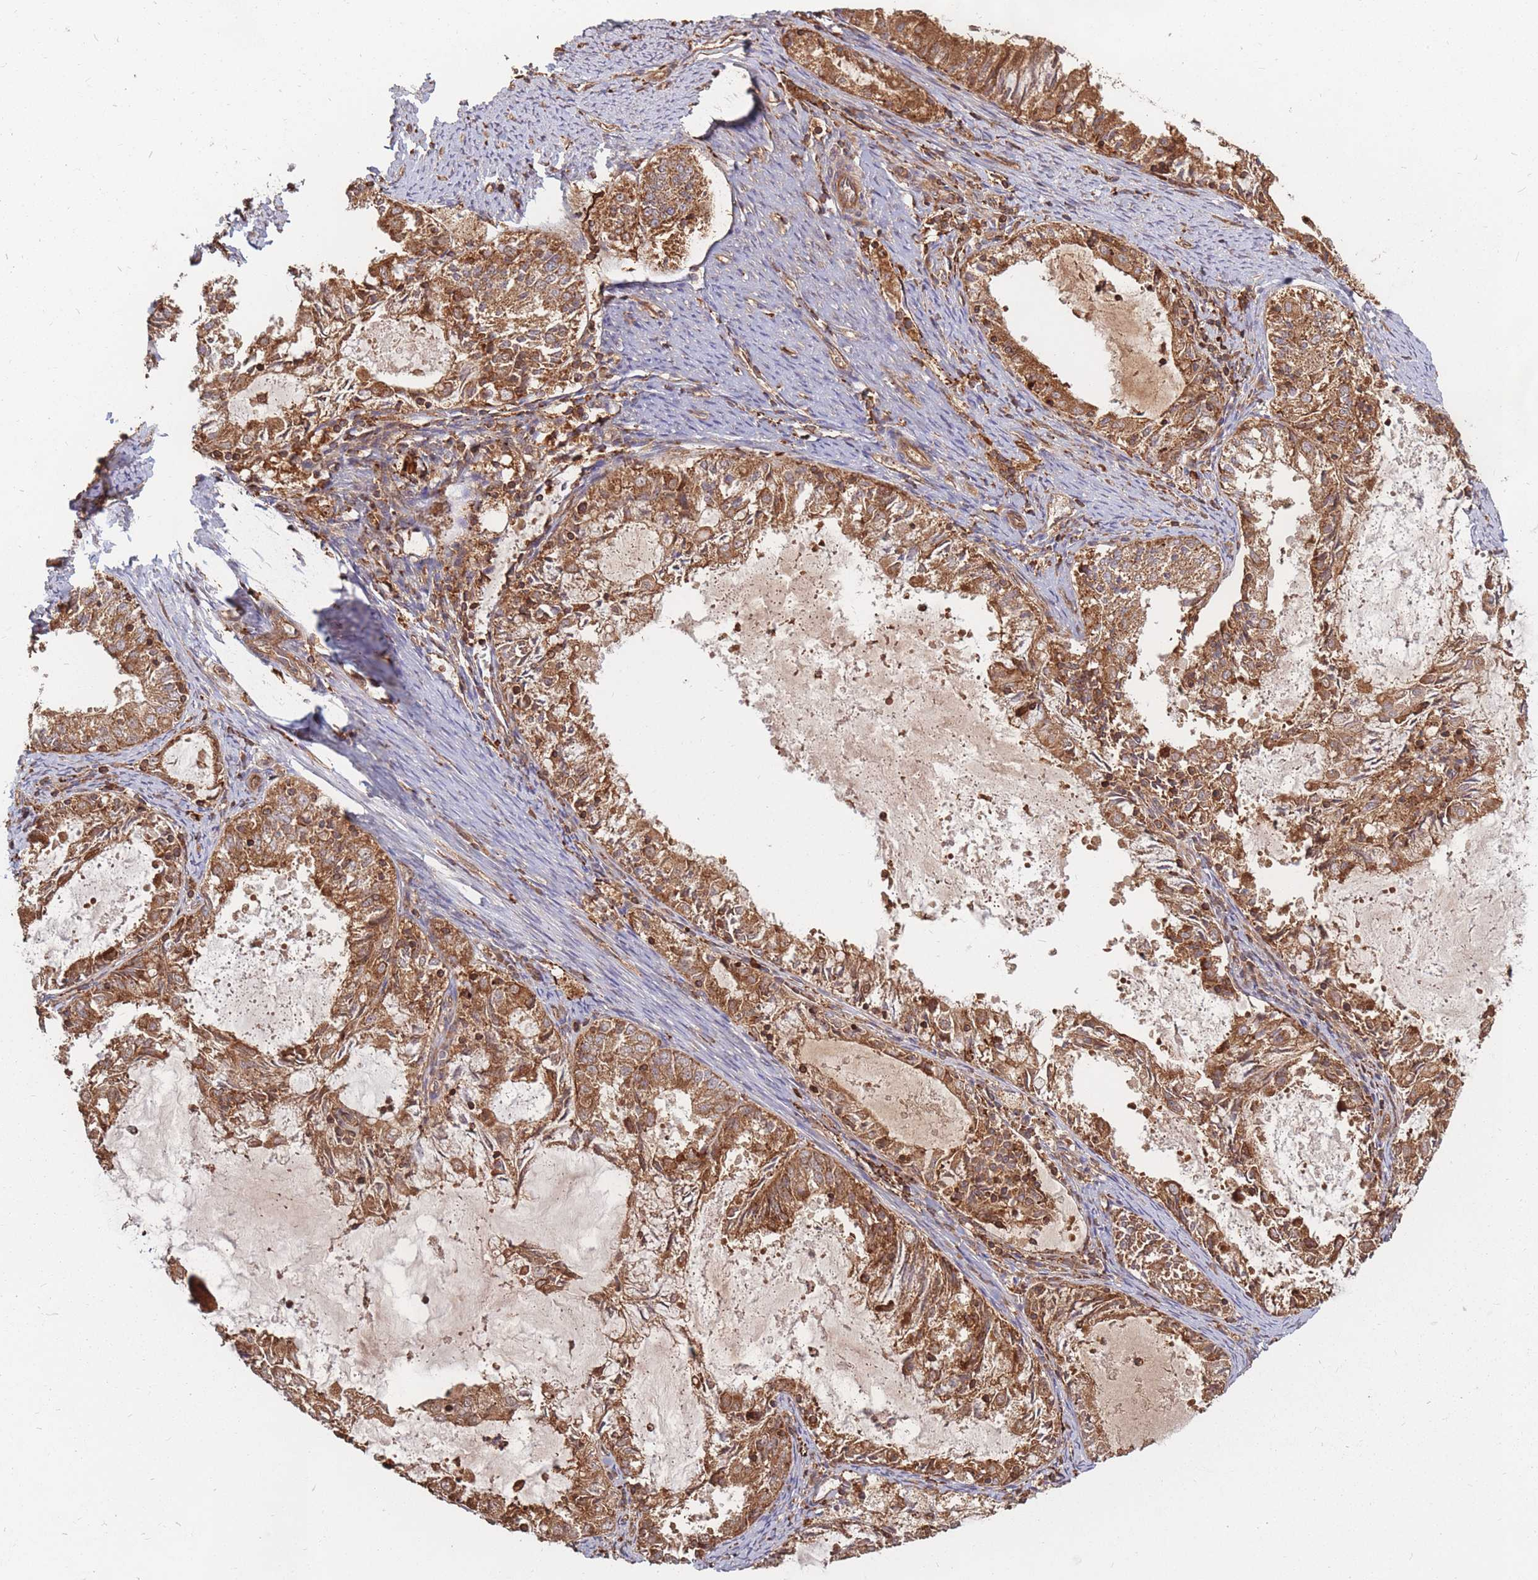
{"staining": {"intensity": "moderate", "quantity": ">75%", "location": "cytoplasmic/membranous"}, "tissue": "endometrial cancer", "cell_type": "Tumor cells", "image_type": "cancer", "snomed": [{"axis": "morphology", "description": "Adenocarcinoma, NOS"}, {"axis": "topography", "description": "Endometrium"}], "caption": "Brown immunohistochemical staining in human endometrial adenocarcinoma exhibits moderate cytoplasmic/membranous staining in about >75% of tumor cells. (brown staining indicates protein expression, while blue staining denotes nuclei).", "gene": "RASSF2", "patient": {"sex": "female", "age": 57}}